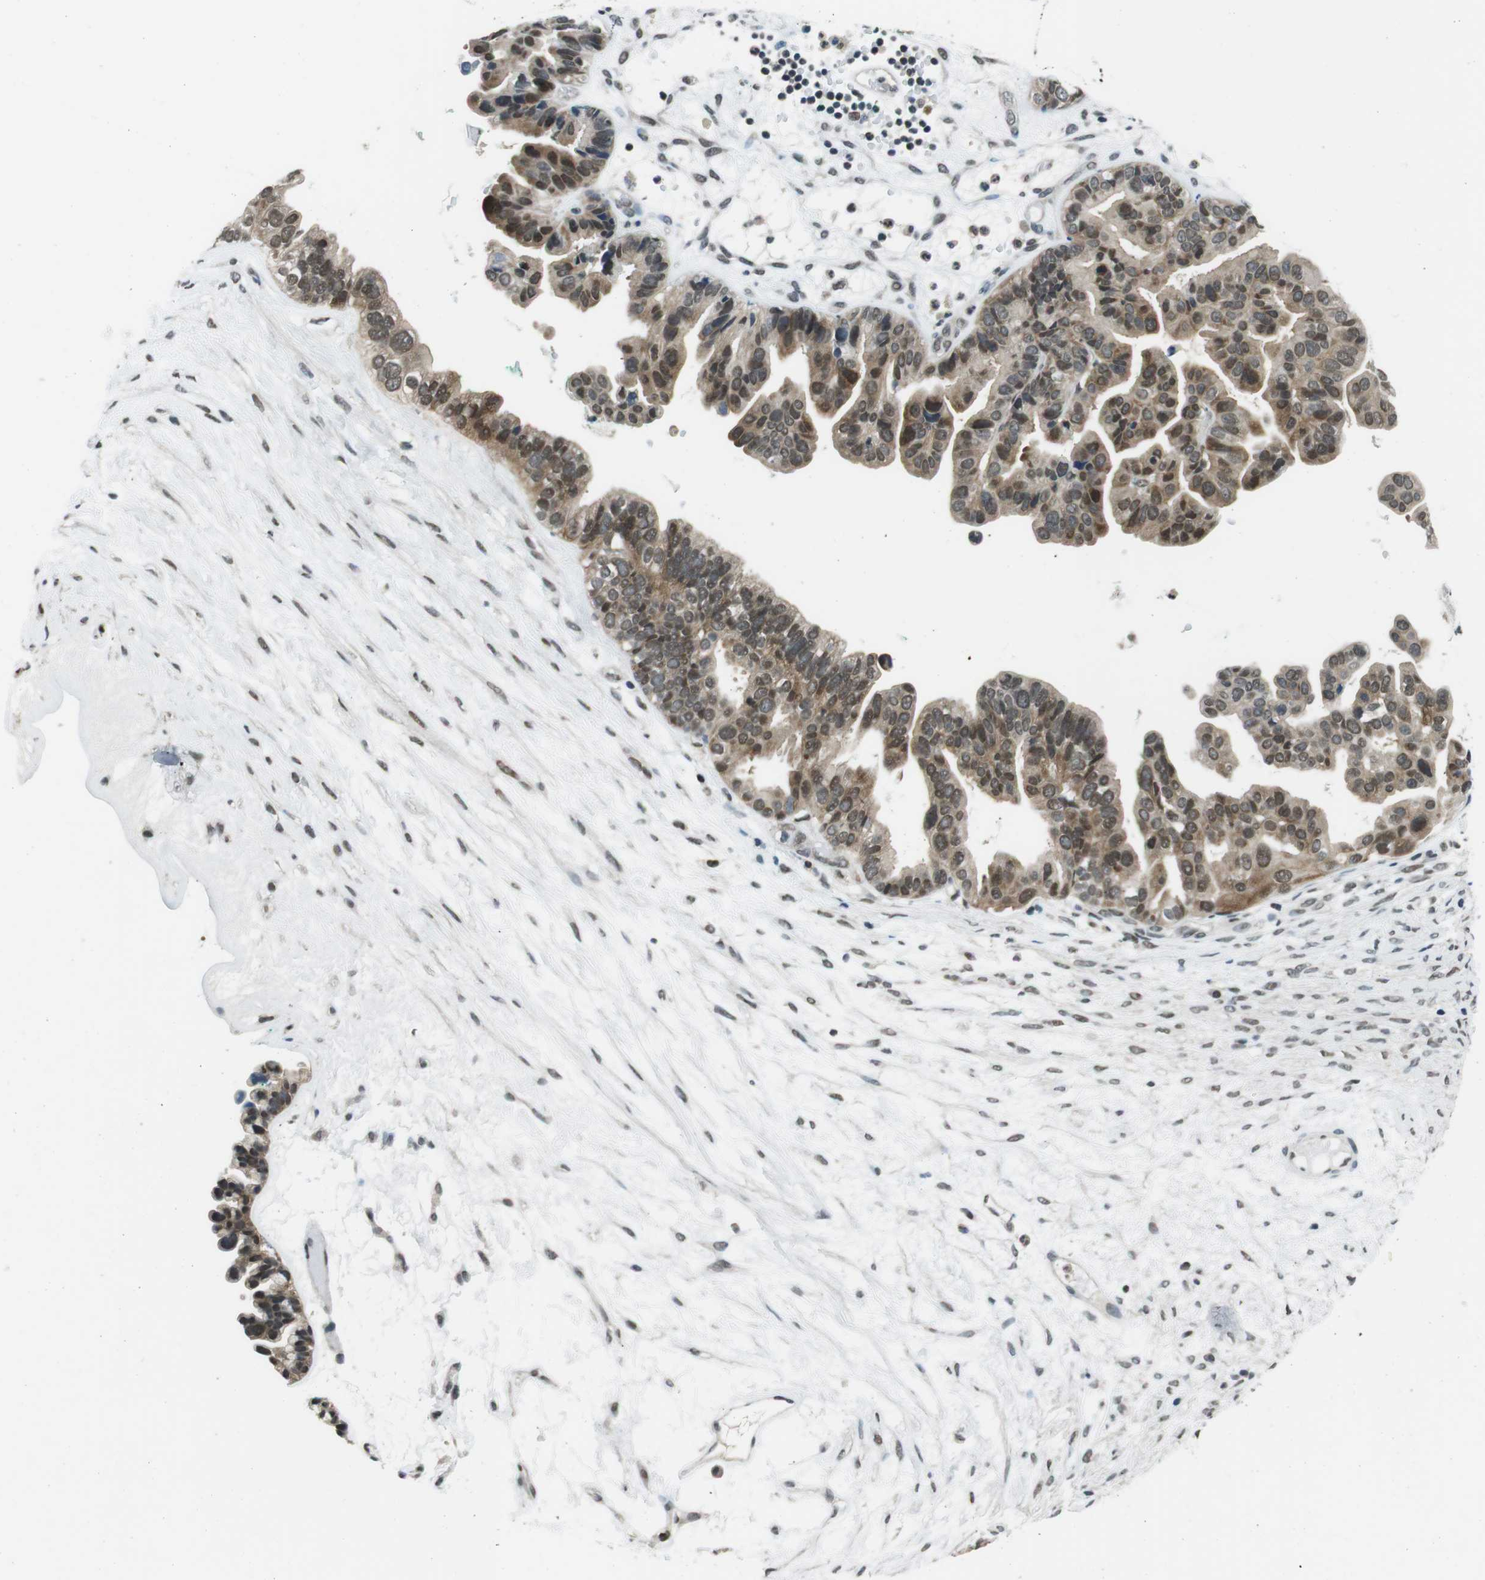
{"staining": {"intensity": "moderate", "quantity": ">75%", "location": "cytoplasmic/membranous,nuclear"}, "tissue": "ovarian cancer", "cell_type": "Tumor cells", "image_type": "cancer", "snomed": [{"axis": "morphology", "description": "Cystadenocarcinoma, serous, NOS"}, {"axis": "topography", "description": "Ovary"}], "caption": "Human ovarian serous cystadenocarcinoma stained for a protein (brown) exhibits moderate cytoplasmic/membranous and nuclear positive staining in approximately >75% of tumor cells.", "gene": "NEK4", "patient": {"sex": "female", "age": 56}}